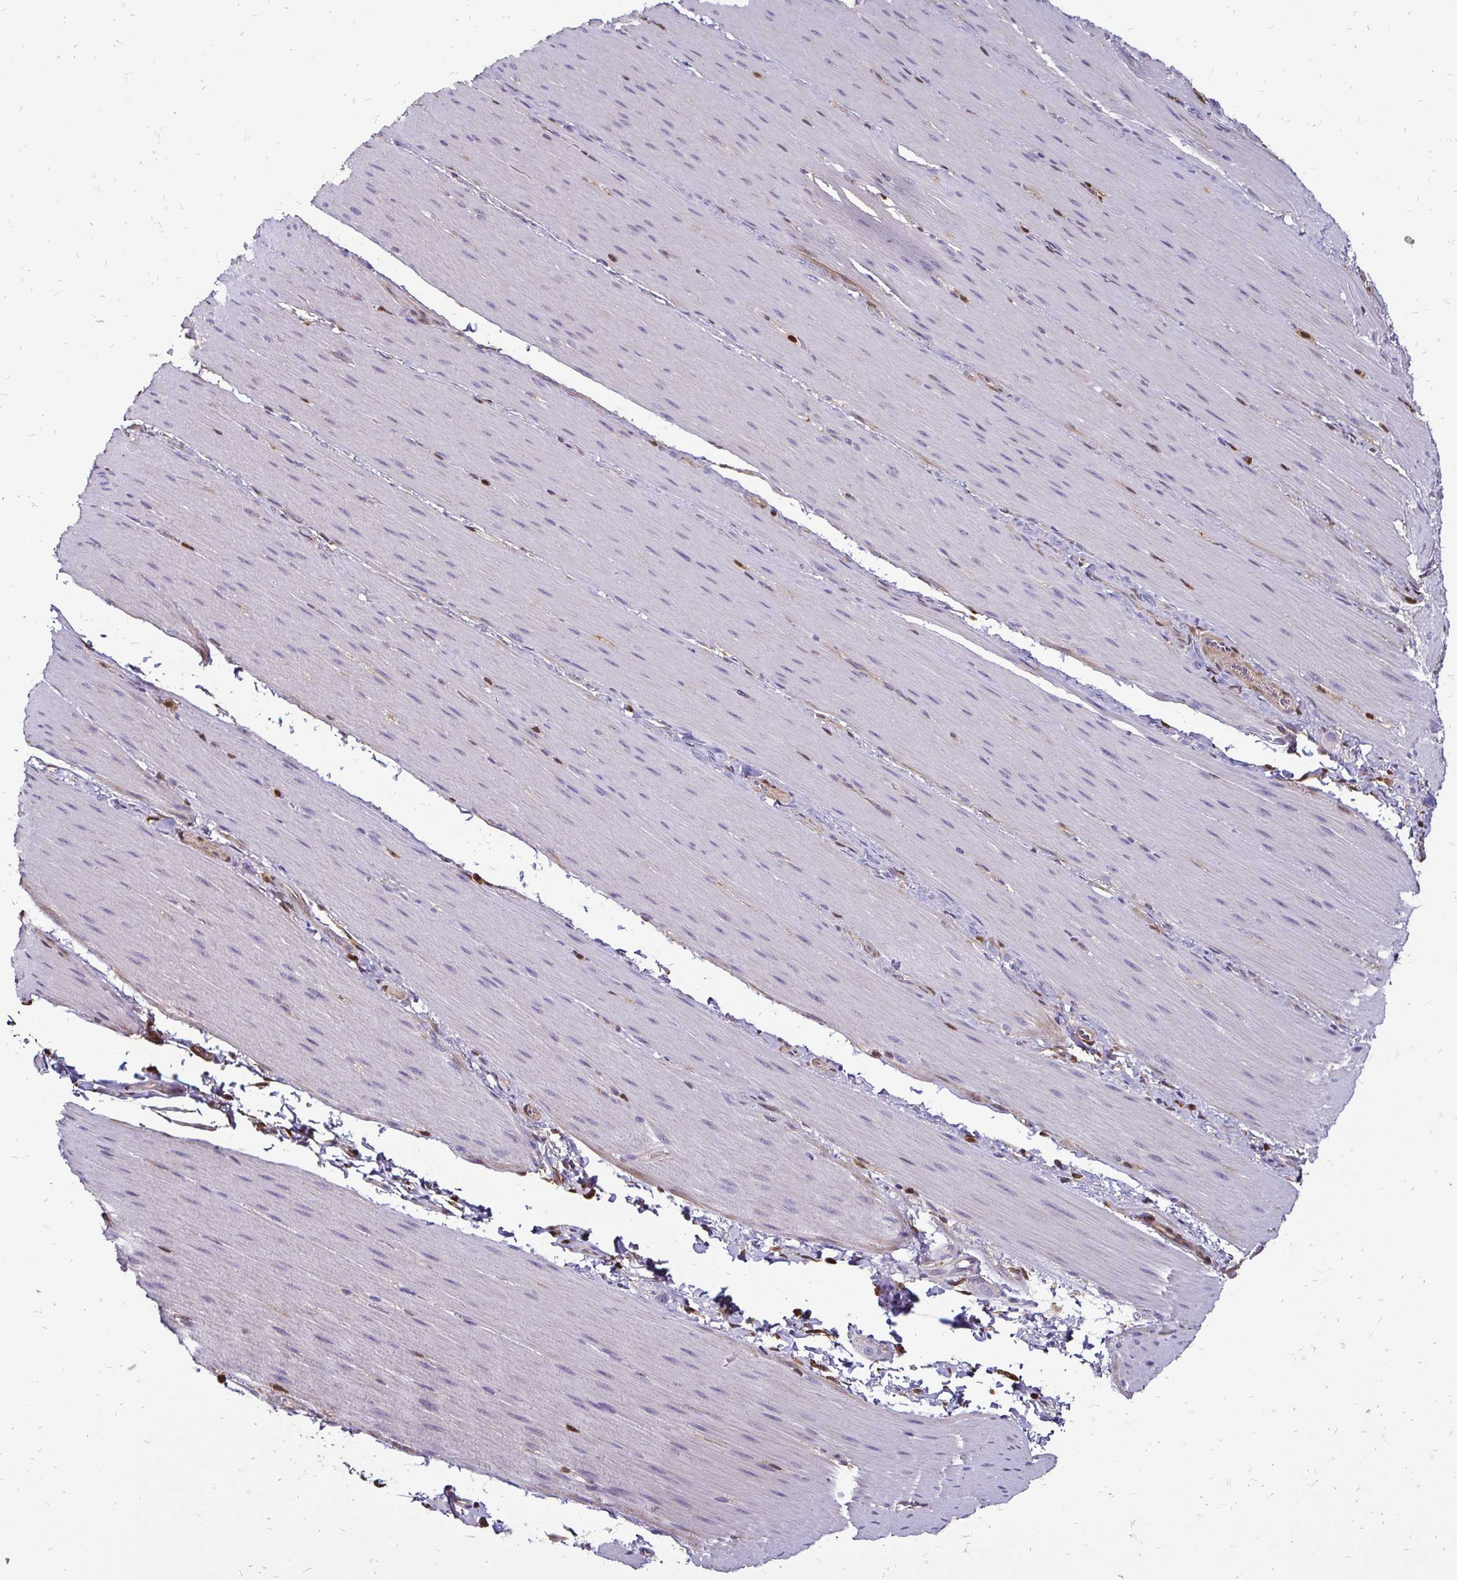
{"staining": {"intensity": "negative", "quantity": "none", "location": "none"}, "tissue": "smooth muscle", "cell_type": "Smooth muscle cells", "image_type": "normal", "snomed": [{"axis": "morphology", "description": "Normal tissue, NOS"}, {"axis": "topography", "description": "Smooth muscle"}, {"axis": "topography", "description": "Colon"}], "caption": "DAB immunohistochemical staining of unremarkable smooth muscle shows no significant staining in smooth muscle cells.", "gene": "ZFP1", "patient": {"sex": "male", "age": 73}}